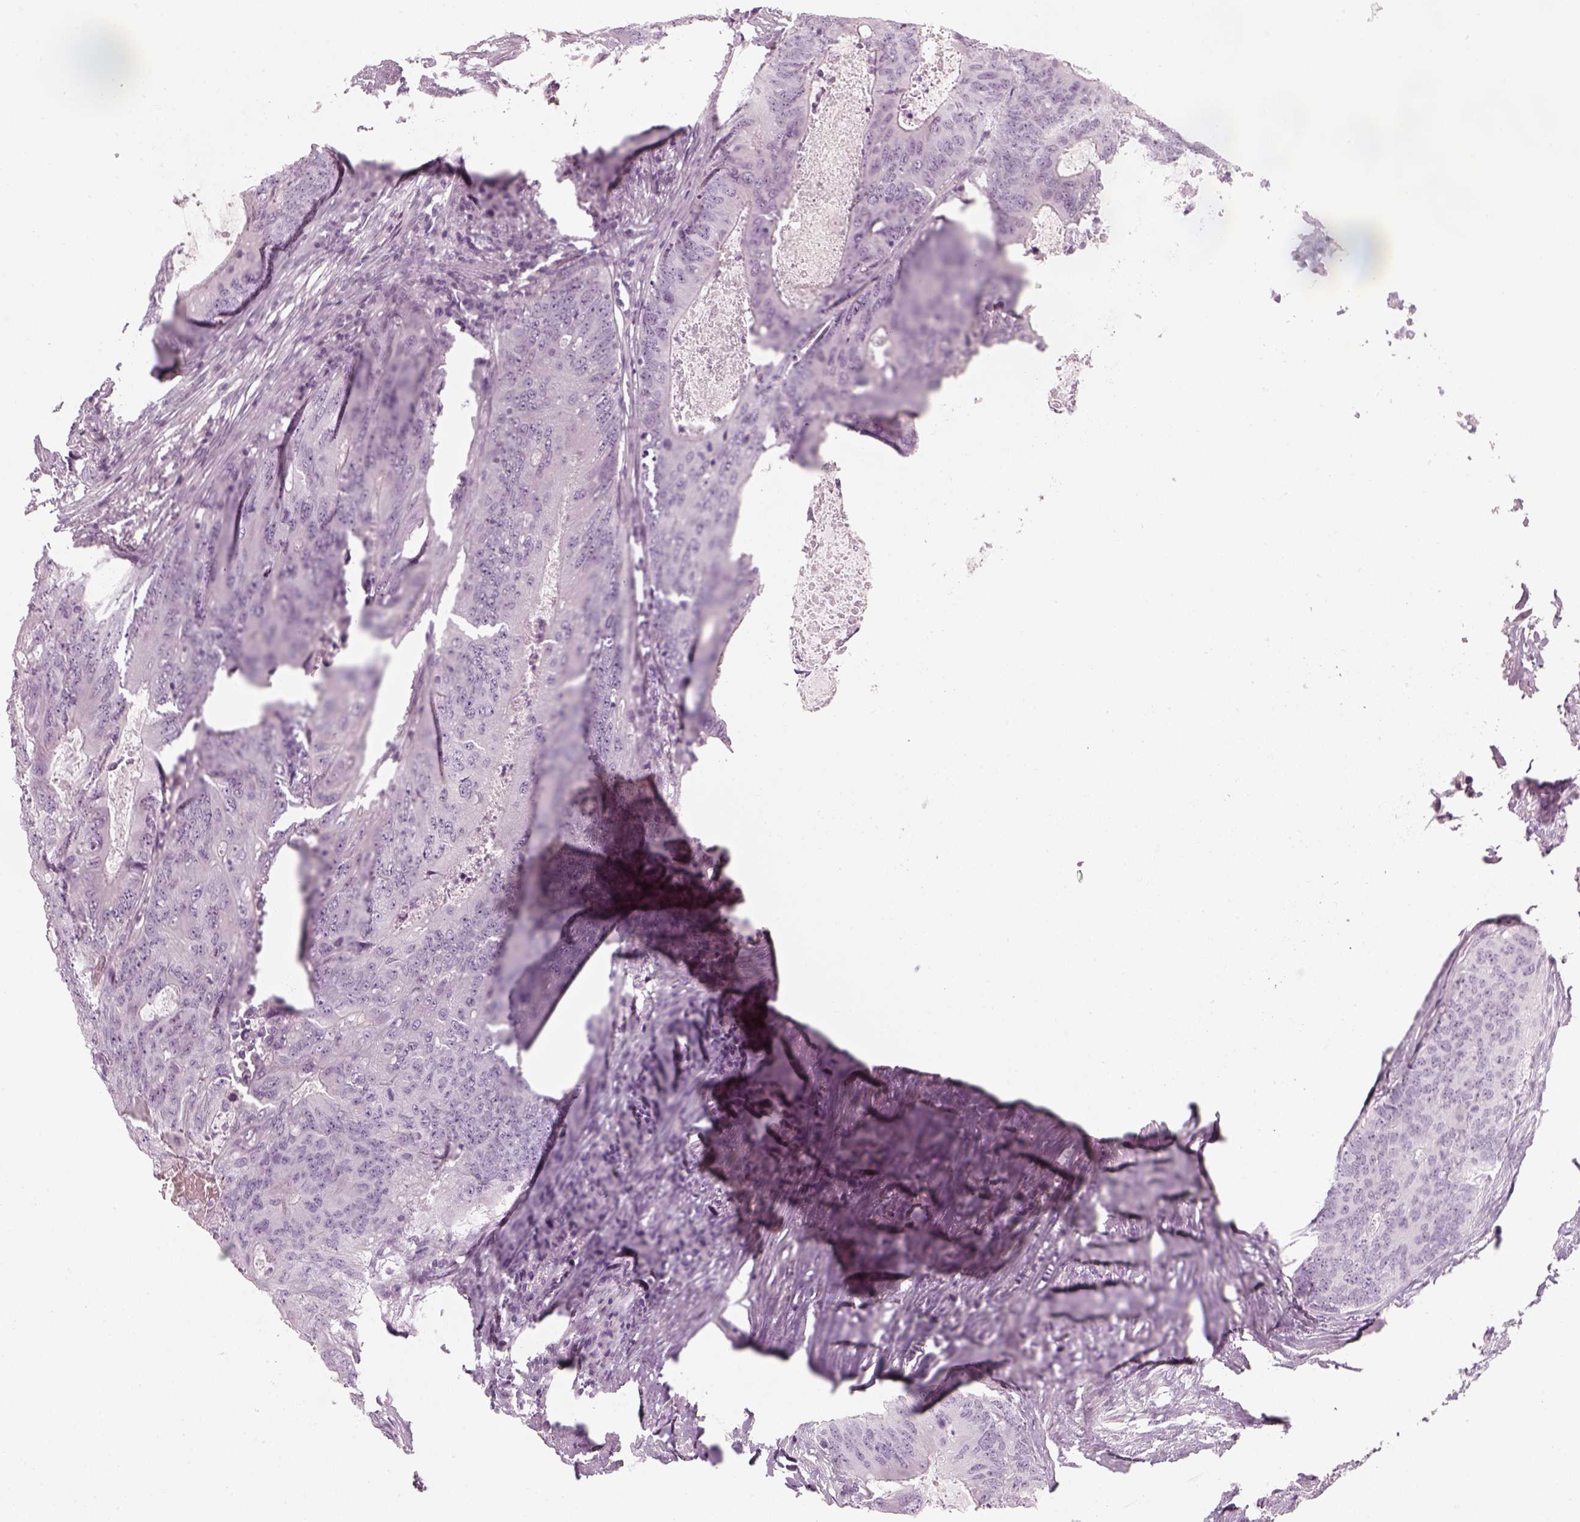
{"staining": {"intensity": "negative", "quantity": "none", "location": "none"}, "tissue": "colorectal cancer", "cell_type": "Tumor cells", "image_type": "cancer", "snomed": [{"axis": "morphology", "description": "Adenocarcinoma, NOS"}, {"axis": "topography", "description": "Colon"}], "caption": "This is a photomicrograph of immunohistochemistry staining of colorectal adenocarcinoma, which shows no staining in tumor cells.", "gene": "GAS2L2", "patient": {"sex": "male", "age": 67}}